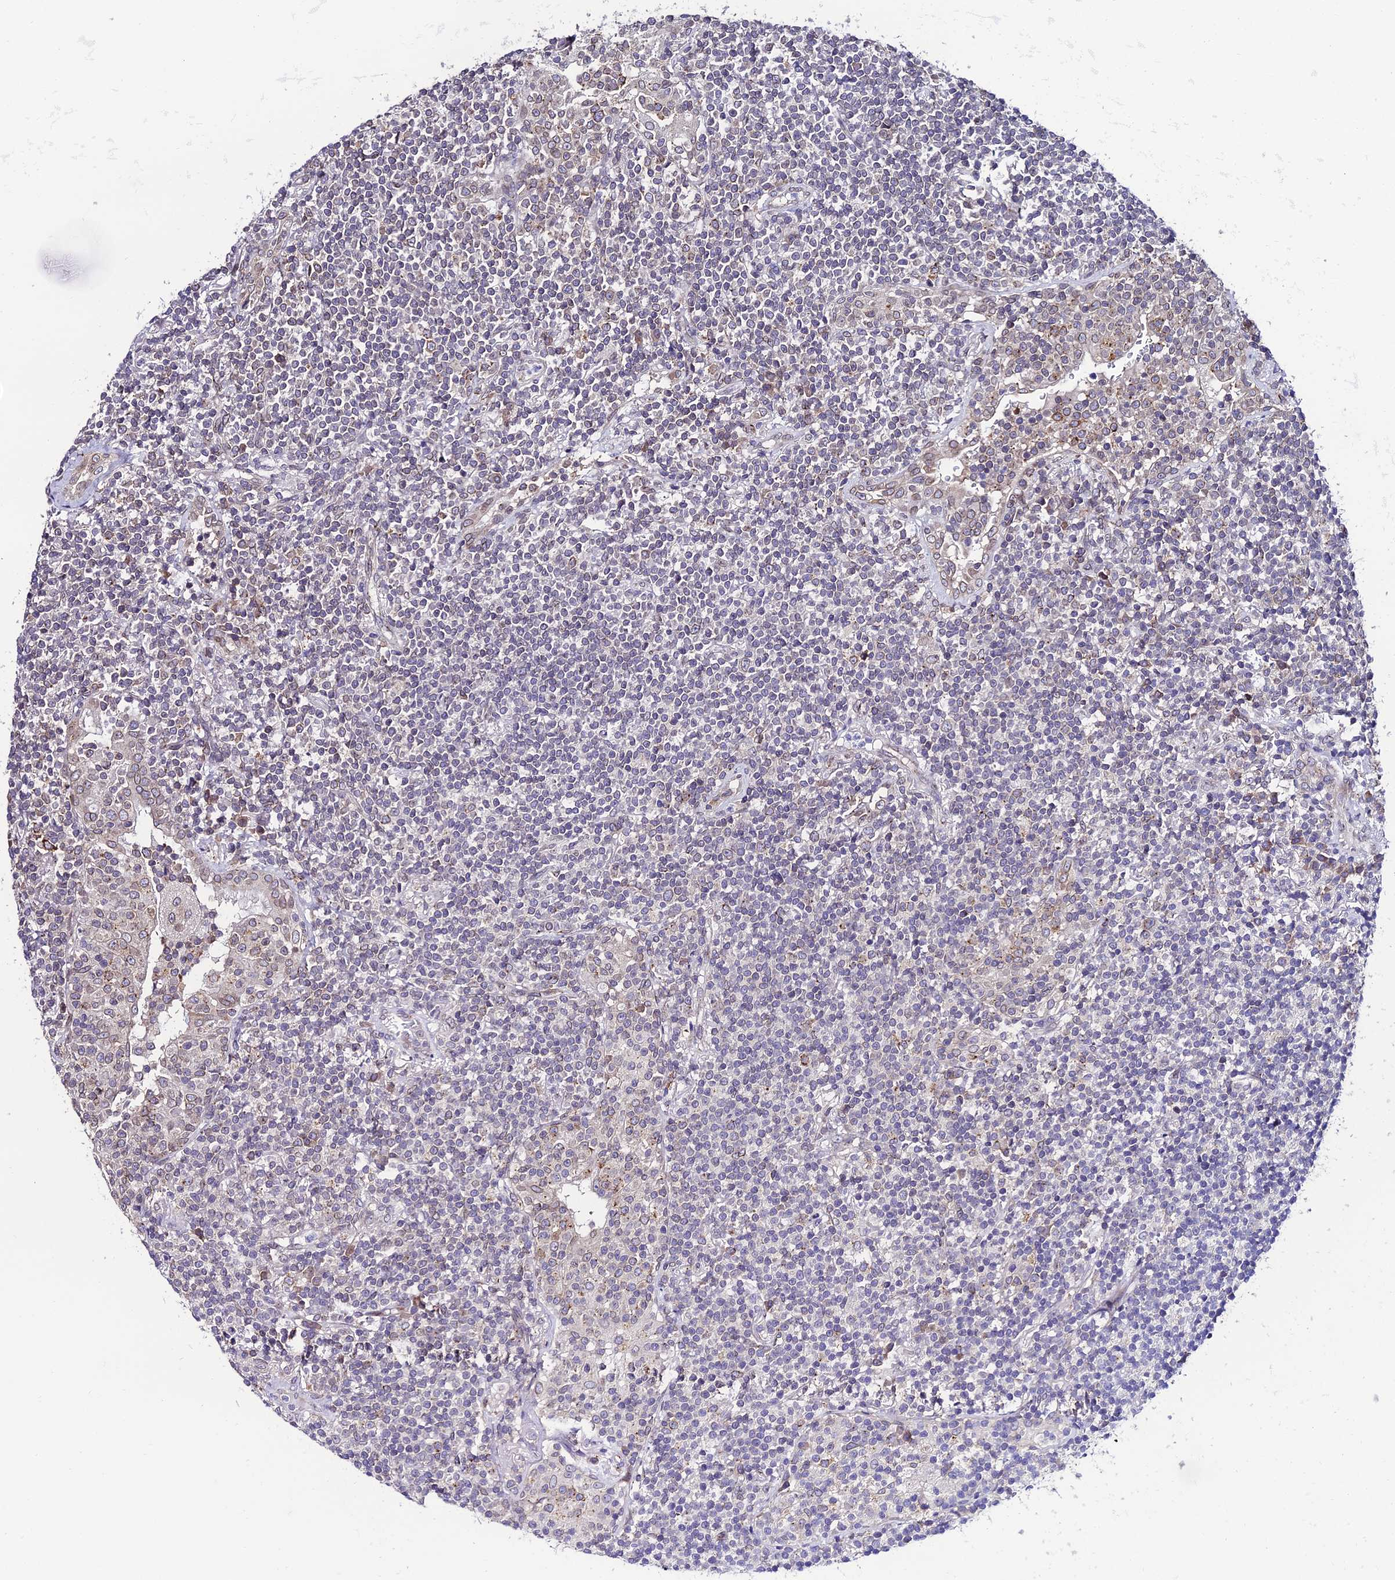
{"staining": {"intensity": "negative", "quantity": "none", "location": "none"}, "tissue": "lymphoma", "cell_type": "Tumor cells", "image_type": "cancer", "snomed": [{"axis": "morphology", "description": "Malignant lymphoma, non-Hodgkin's type, Low grade"}, {"axis": "topography", "description": "Lung"}], "caption": "Image shows no protein expression in tumor cells of low-grade malignant lymphoma, non-Hodgkin's type tissue. (DAB immunohistochemistry with hematoxylin counter stain).", "gene": "DDX19A", "patient": {"sex": "female", "age": 71}}